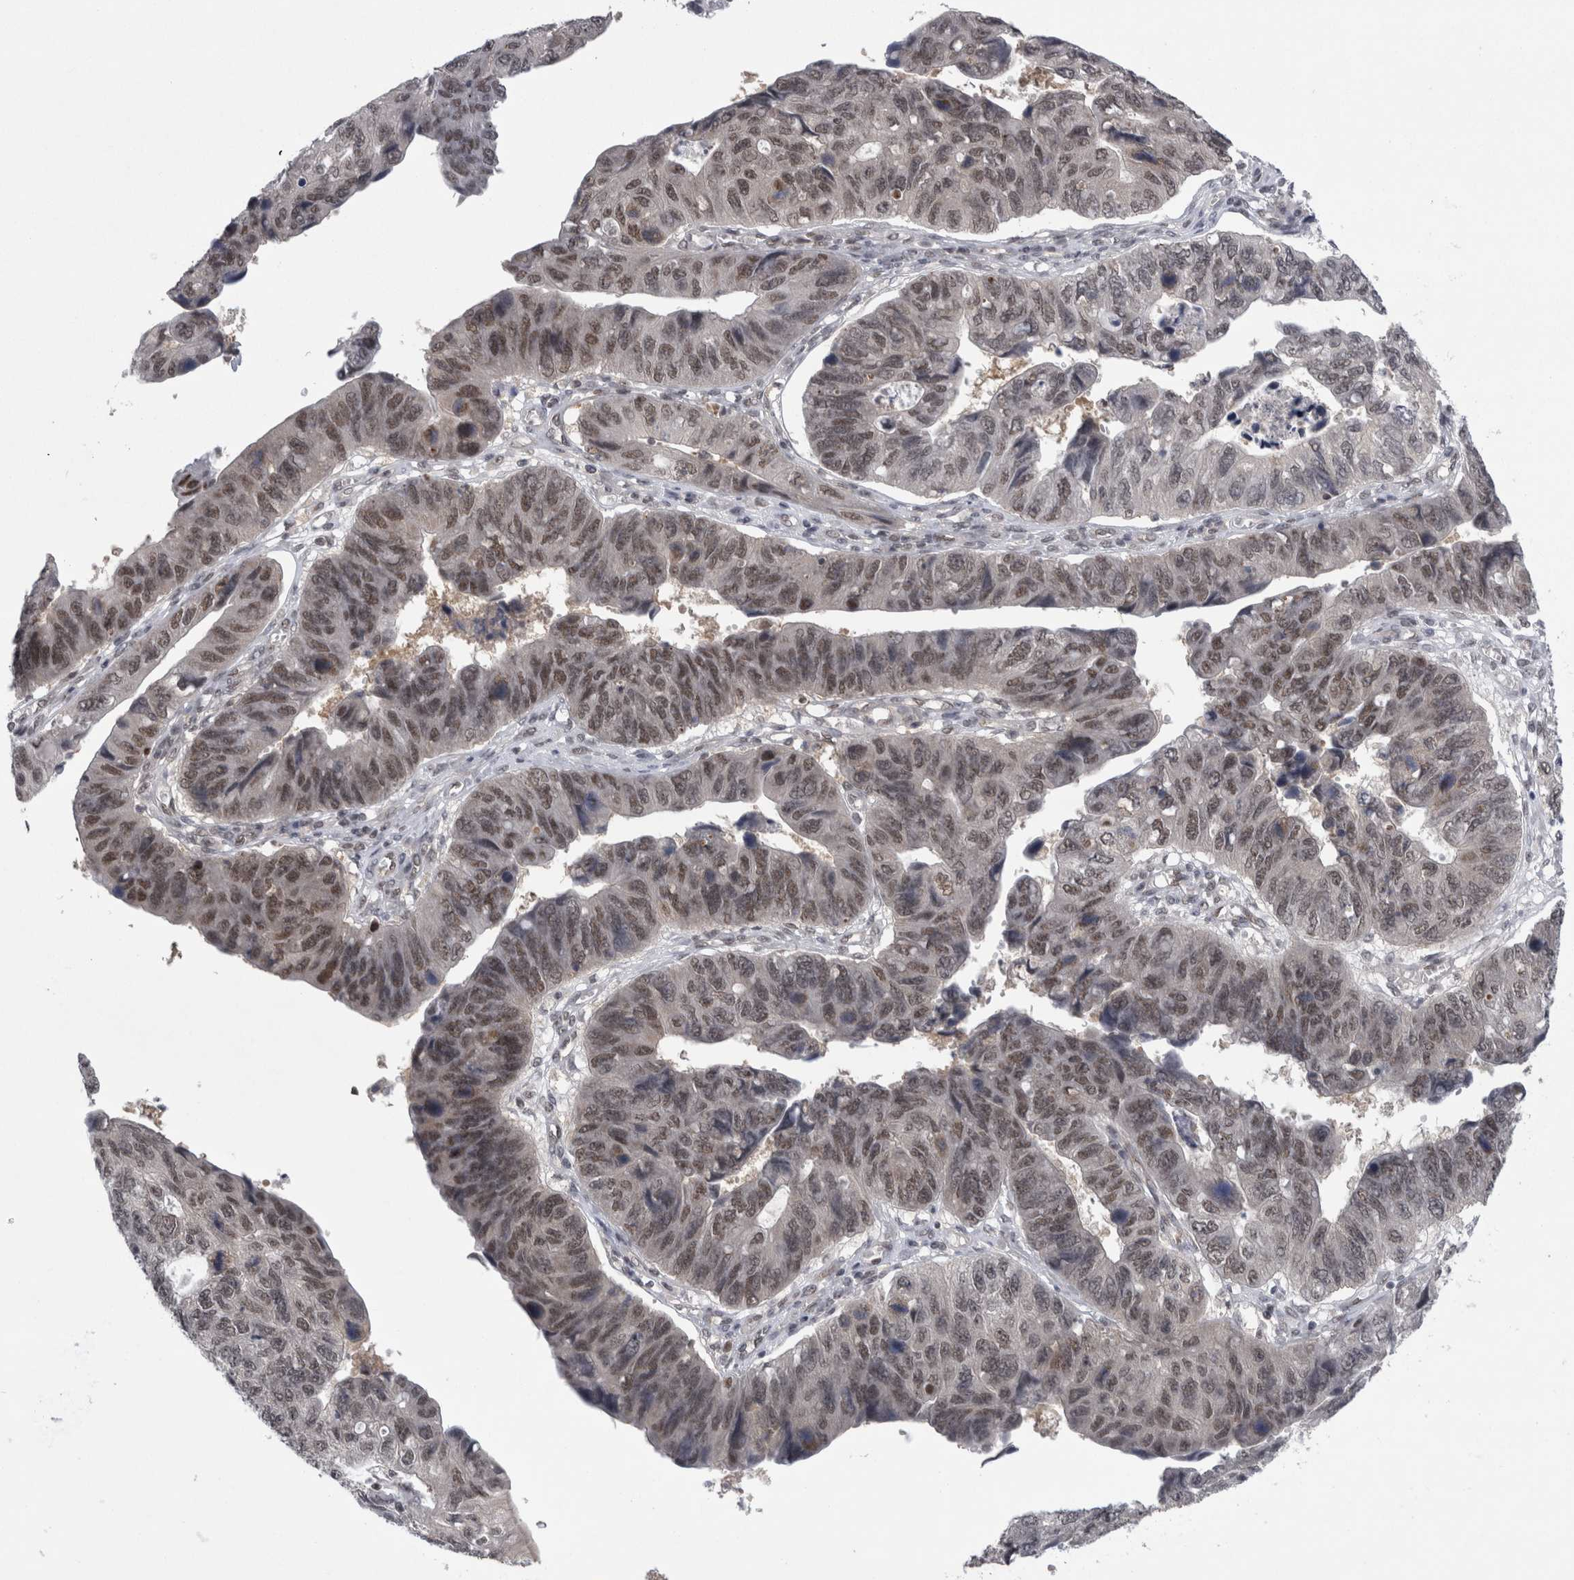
{"staining": {"intensity": "moderate", "quantity": "25%-75%", "location": "nuclear"}, "tissue": "stomach cancer", "cell_type": "Tumor cells", "image_type": "cancer", "snomed": [{"axis": "morphology", "description": "Adenocarcinoma, NOS"}, {"axis": "topography", "description": "Stomach"}], "caption": "Moderate nuclear staining is present in about 25%-75% of tumor cells in stomach adenocarcinoma.", "gene": "PSMB2", "patient": {"sex": "male", "age": 59}}